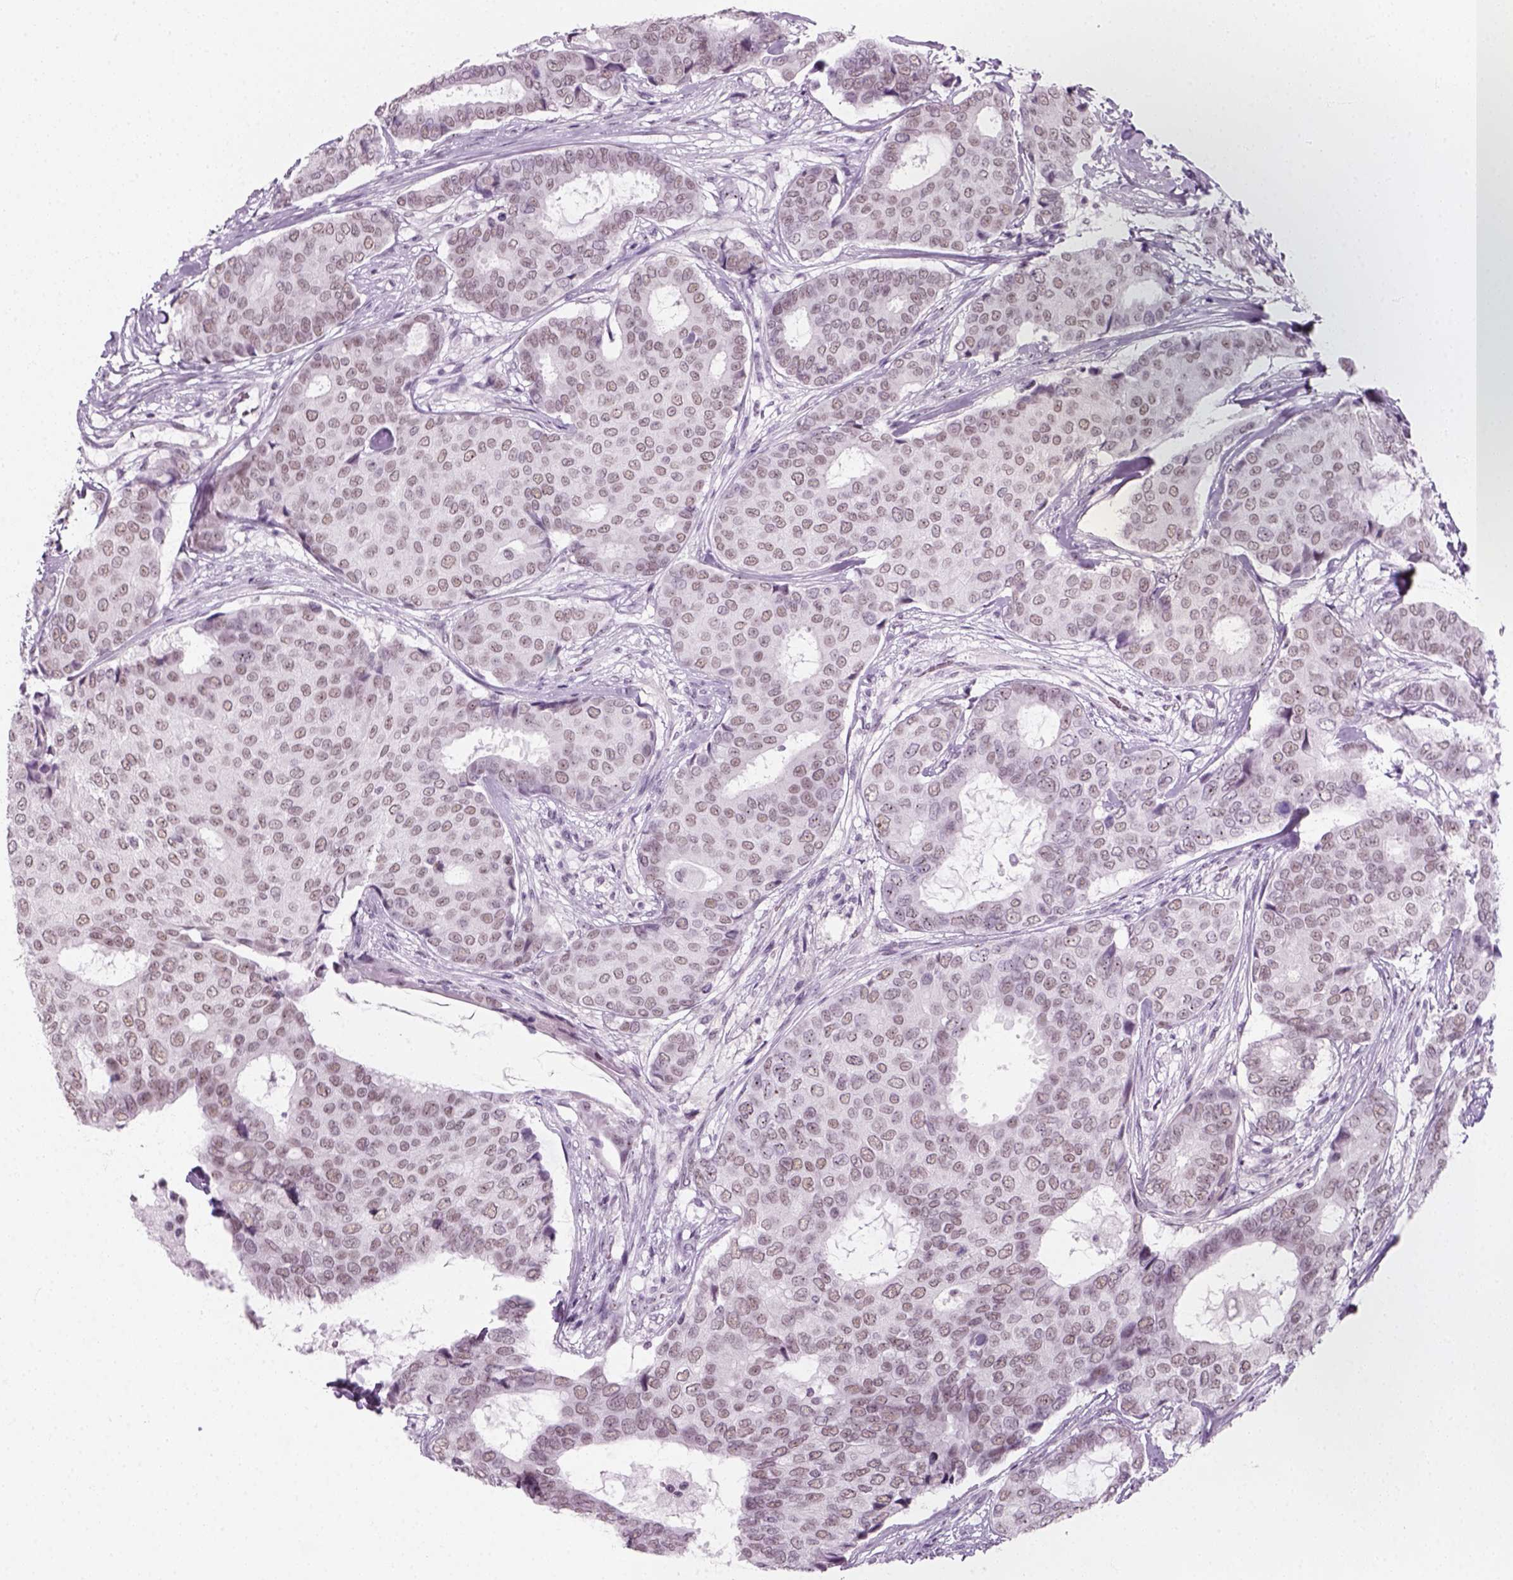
{"staining": {"intensity": "negative", "quantity": "none", "location": "none"}, "tissue": "breast cancer", "cell_type": "Tumor cells", "image_type": "cancer", "snomed": [{"axis": "morphology", "description": "Duct carcinoma"}, {"axis": "topography", "description": "Breast"}], "caption": "Histopathology image shows no significant protein positivity in tumor cells of infiltrating ductal carcinoma (breast).", "gene": "ZNF865", "patient": {"sex": "female", "age": 75}}